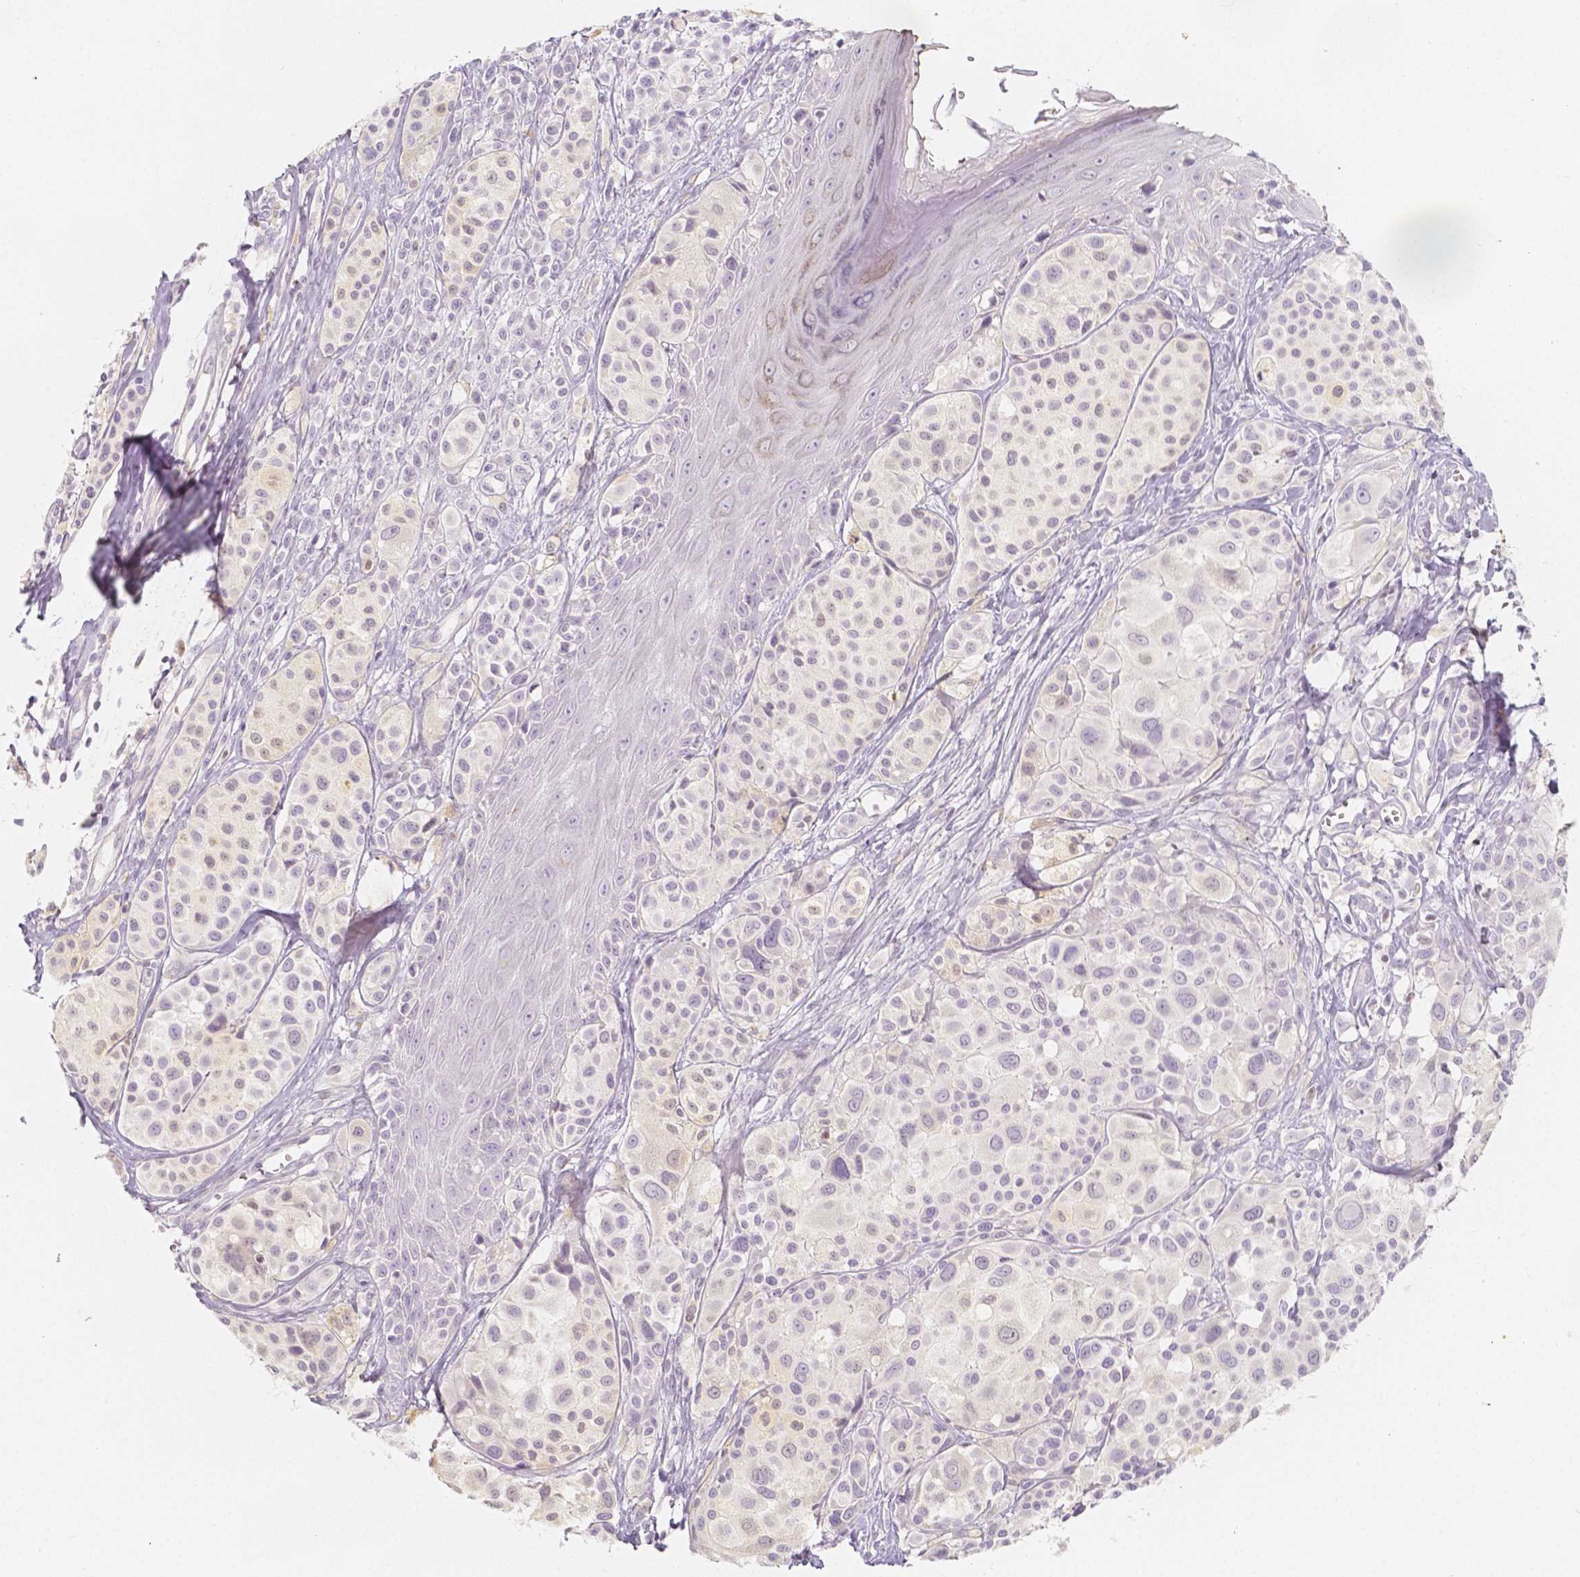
{"staining": {"intensity": "negative", "quantity": "none", "location": "none"}, "tissue": "melanoma", "cell_type": "Tumor cells", "image_type": "cancer", "snomed": [{"axis": "morphology", "description": "Malignant melanoma, NOS"}, {"axis": "topography", "description": "Skin"}], "caption": "IHC of malignant melanoma shows no positivity in tumor cells.", "gene": "BATF", "patient": {"sex": "male", "age": 77}}